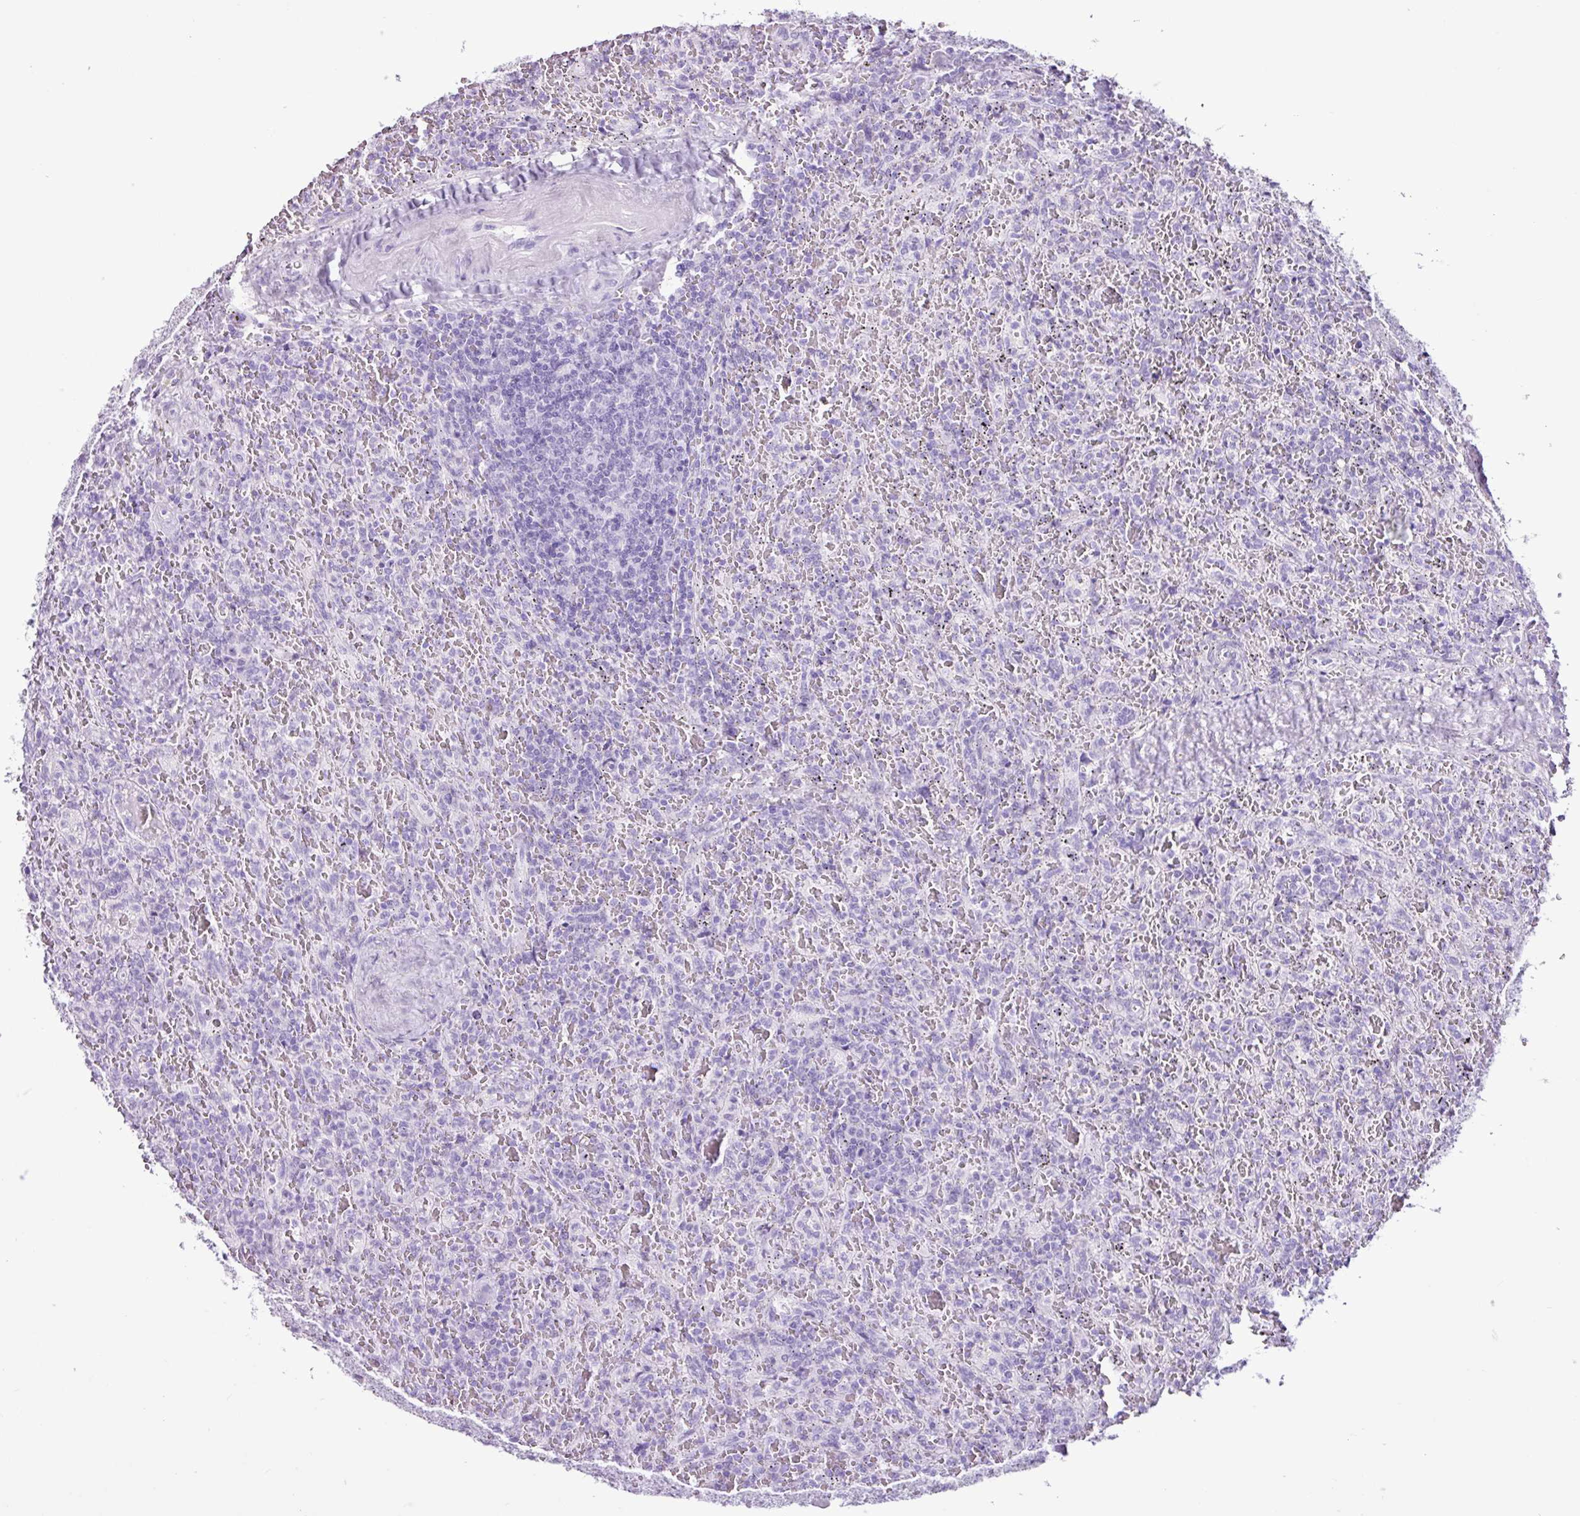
{"staining": {"intensity": "negative", "quantity": "none", "location": "none"}, "tissue": "lymphoma", "cell_type": "Tumor cells", "image_type": "cancer", "snomed": [{"axis": "morphology", "description": "Malignant lymphoma, non-Hodgkin's type, Low grade"}, {"axis": "topography", "description": "Spleen"}], "caption": "DAB (3,3'-diaminobenzidine) immunohistochemical staining of human lymphoma shows no significant expression in tumor cells. The staining was performed using DAB to visualize the protein expression in brown, while the nuclei were stained in blue with hematoxylin (Magnification: 20x).", "gene": "PGR", "patient": {"sex": "female", "age": 64}}